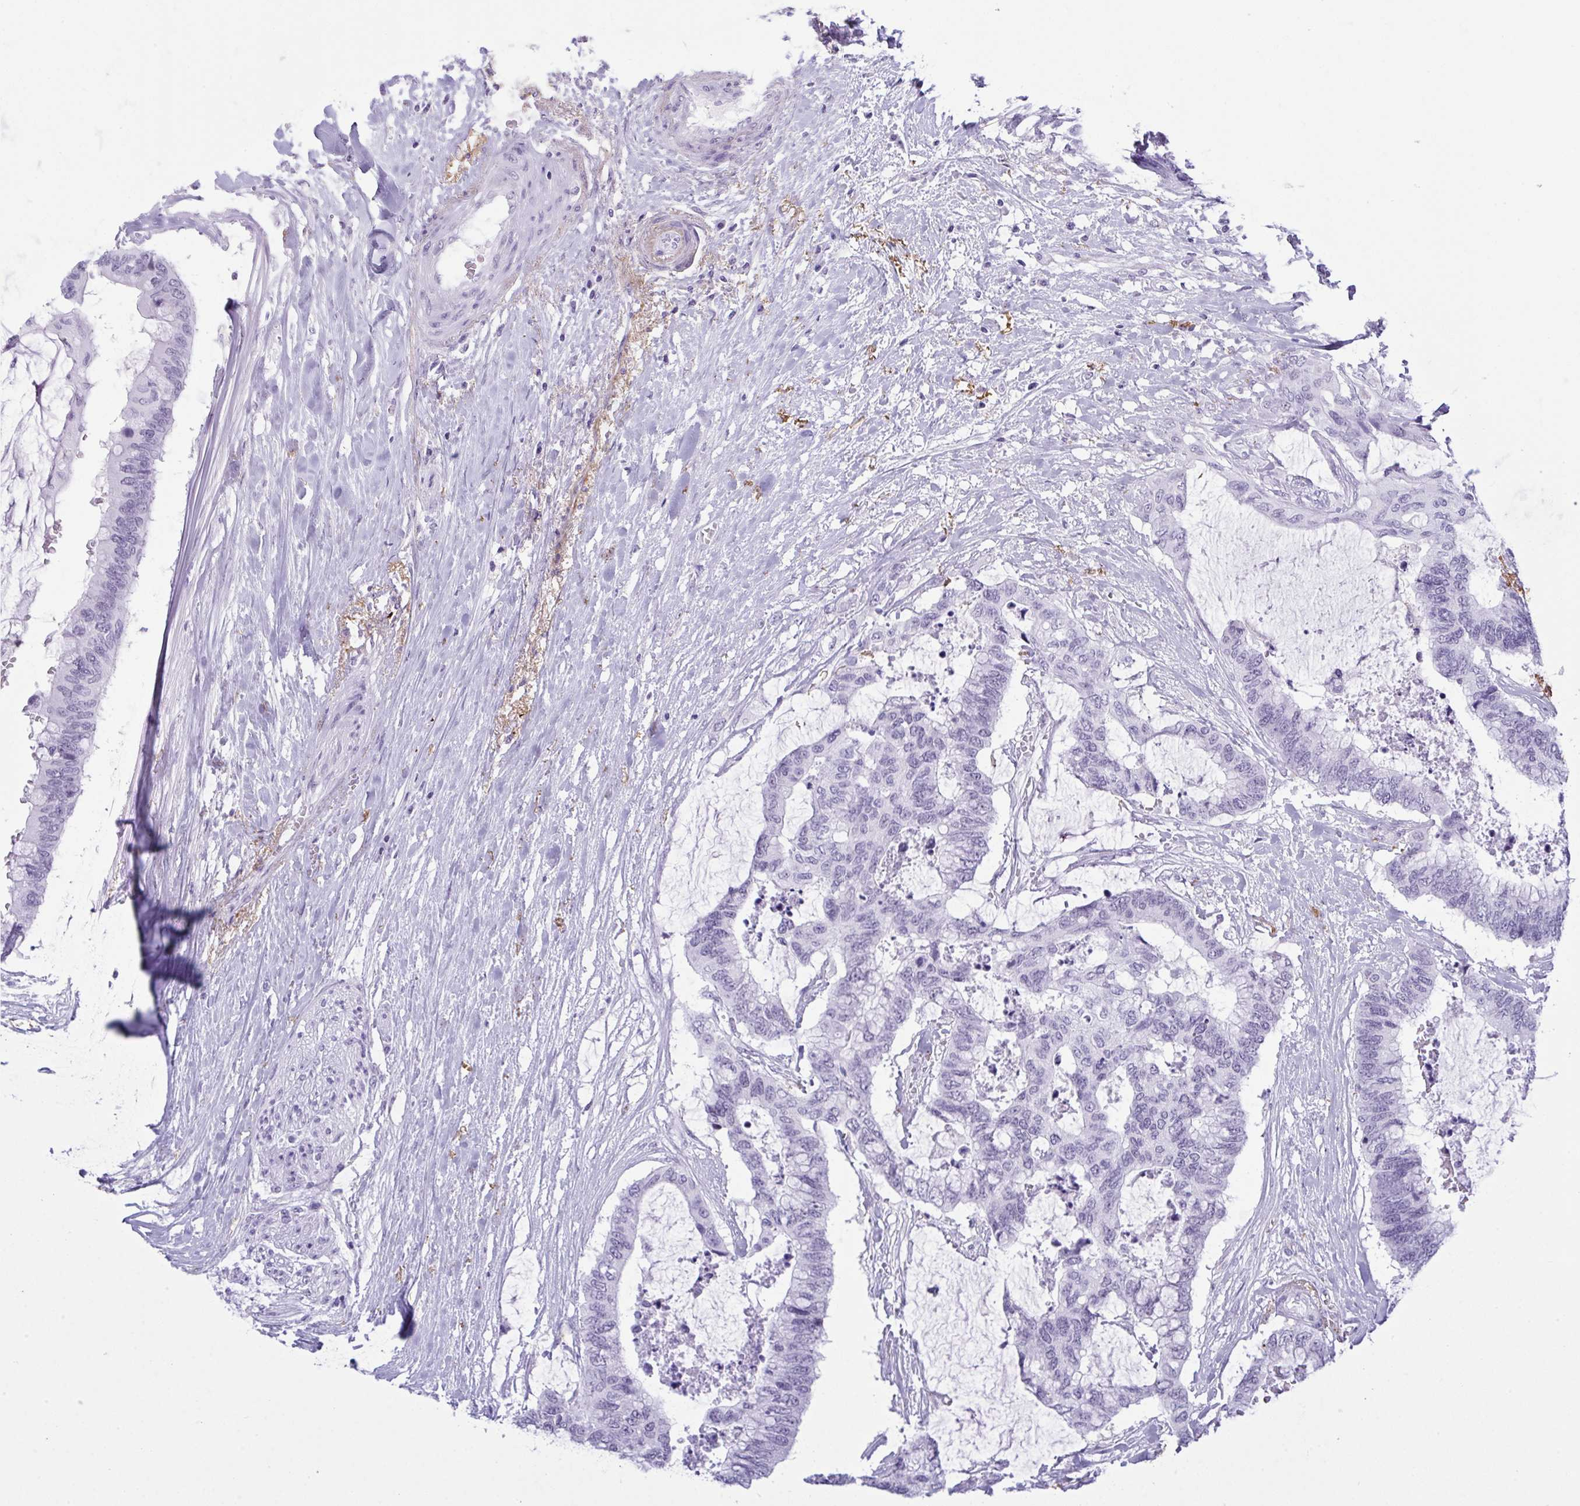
{"staining": {"intensity": "negative", "quantity": "none", "location": "none"}, "tissue": "colorectal cancer", "cell_type": "Tumor cells", "image_type": "cancer", "snomed": [{"axis": "morphology", "description": "Adenocarcinoma, NOS"}, {"axis": "topography", "description": "Rectum"}], "caption": "A high-resolution image shows immunohistochemistry (IHC) staining of colorectal cancer (adenocarcinoma), which demonstrates no significant expression in tumor cells.", "gene": "ELN", "patient": {"sex": "female", "age": 59}}